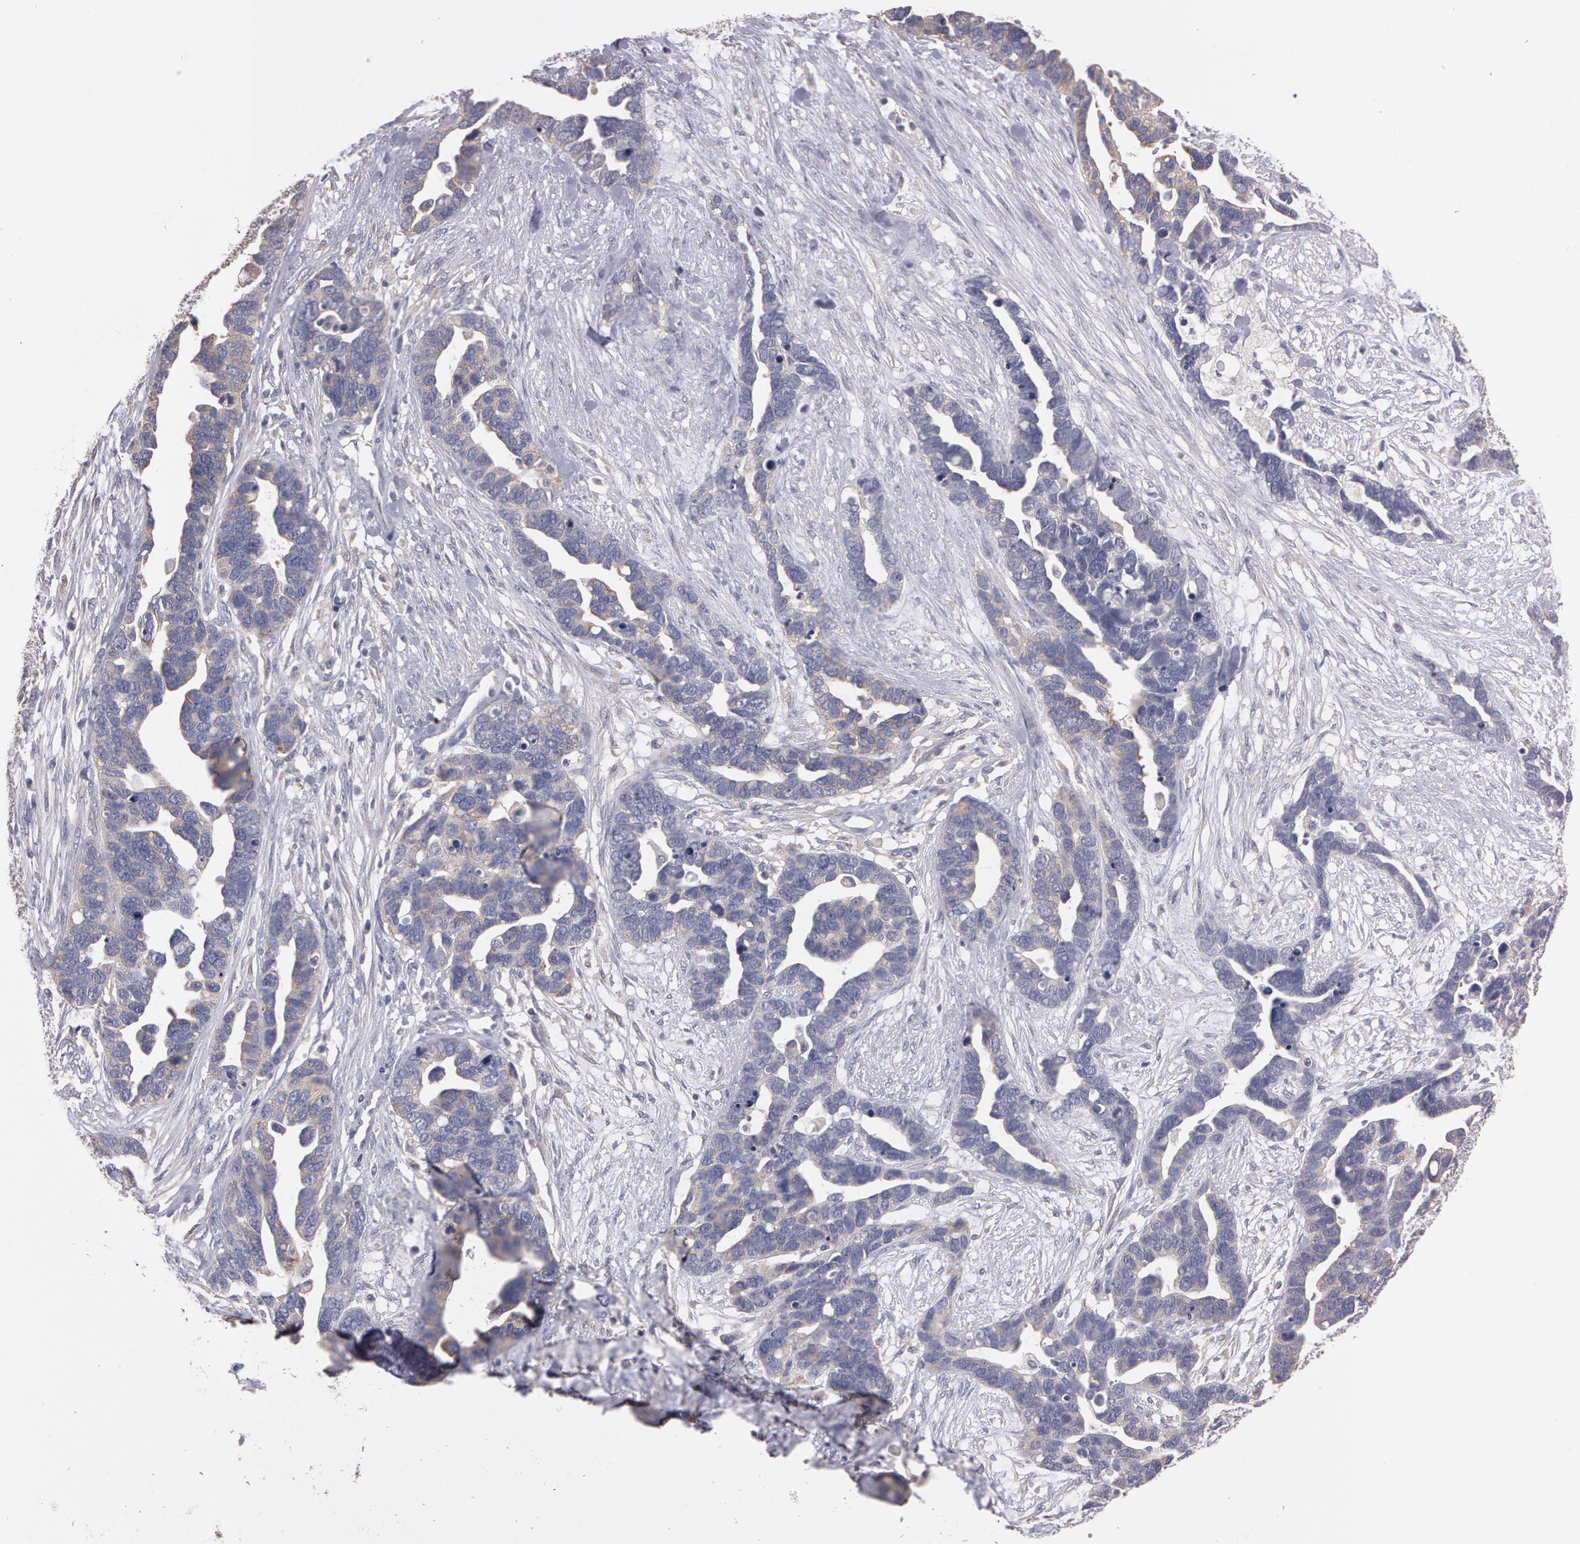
{"staining": {"intensity": "weak", "quantity": "<25%", "location": "cytoplasmic/membranous"}, "tissue": "ovarian cancer", "cell_type": "Tumor cells", "image_type": "cancer", "snomed": [{"axis": "morphology", "description": "Cystadenocarcinoma, serous, NOS"}, {"axis": "topography", "description": "Ovary"}], "caption": "High power microscopy histopathology image of an immunohistochemistry histopathology image of ovarian serous cystadenocarcinoma, revealing no significant expression in tumor cells. The staining is performed using DAB (3,3'-diaminobenzidine) brown chromogen with nuclei counter-stained in using hematoxylin.", "gene": "NEK9", "patient": {"sex": "female", "age": 54}}